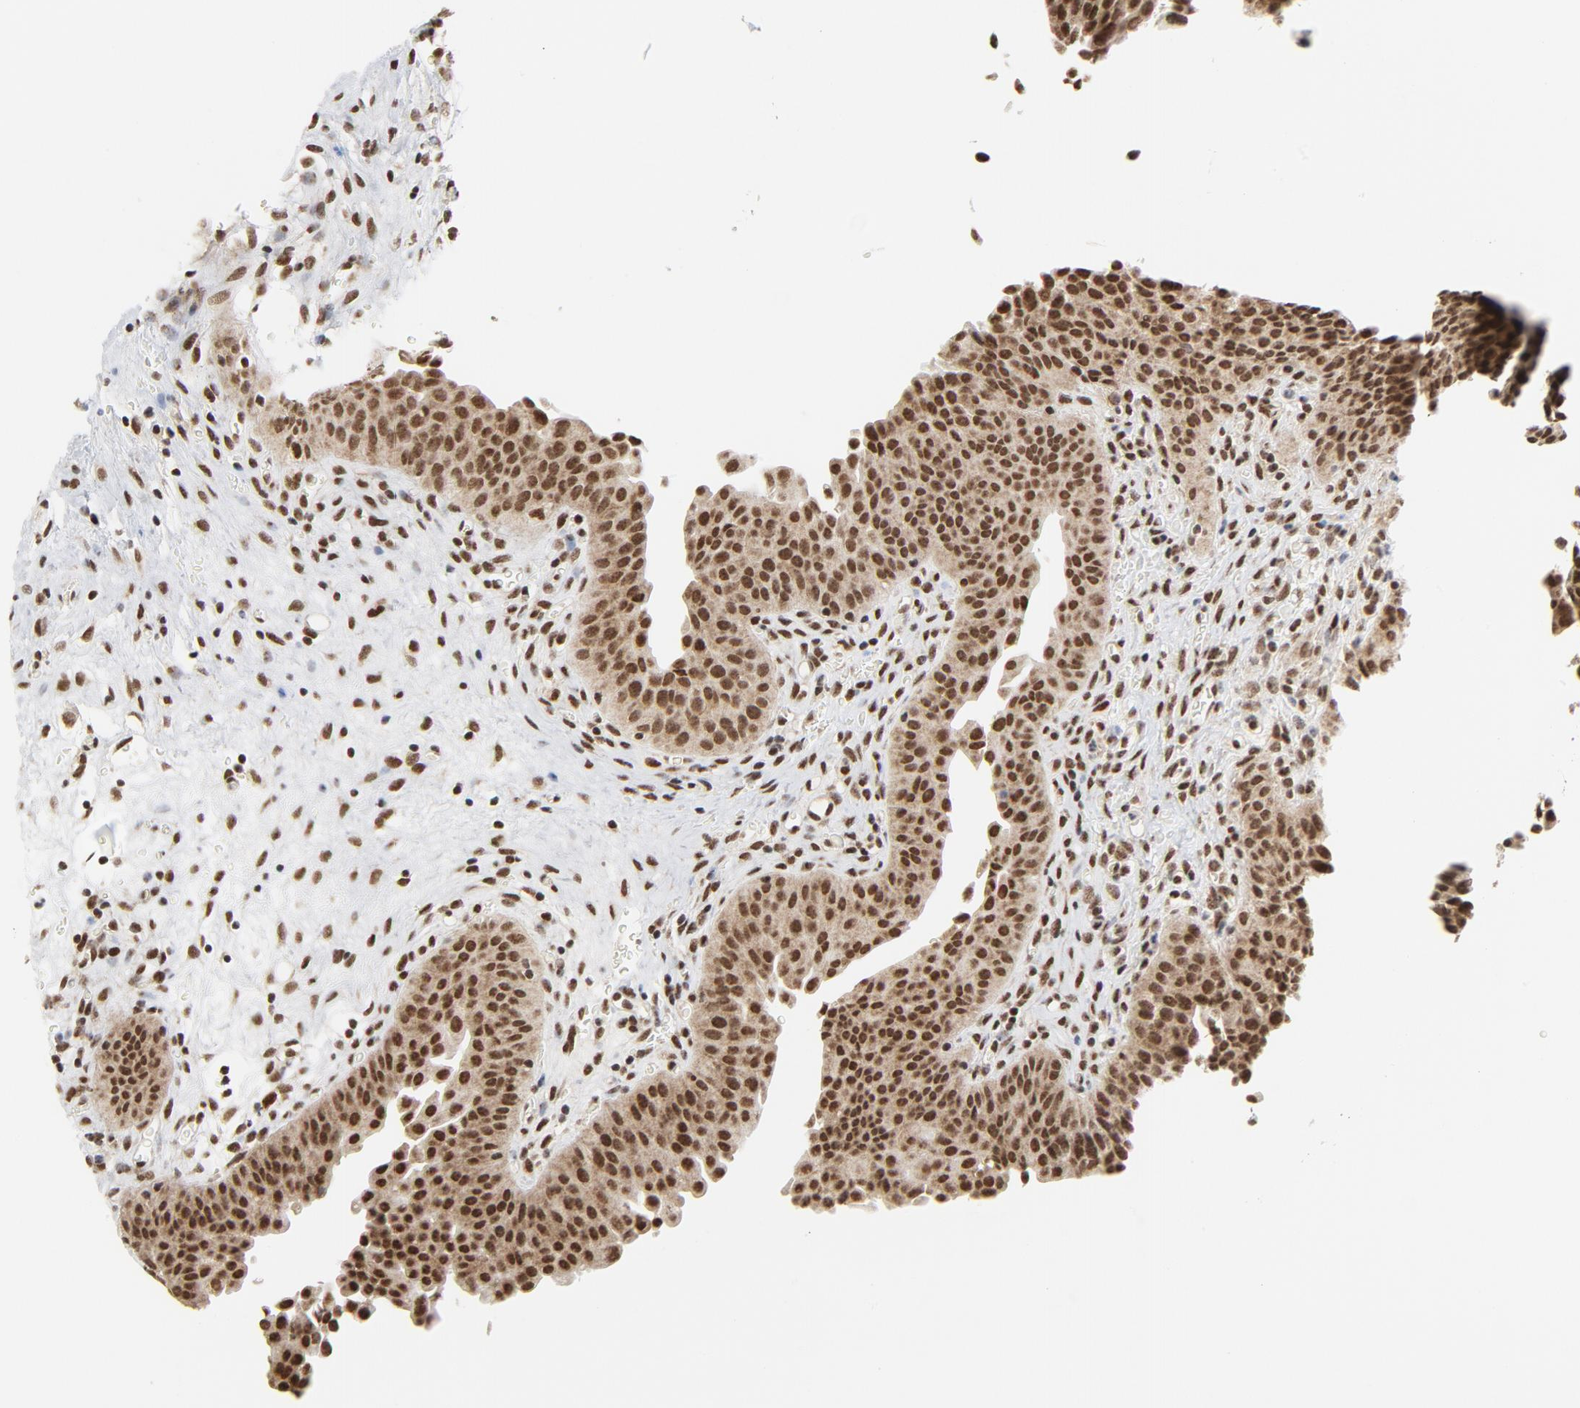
{"staining": {"intensity": "strong", "quantity": ">75%", "location": "nuclear"}, "tissue": "urinary bladder", "cell_type": "Urothelial cells", "image_type": "normal", "snomed": [{"axis": "morphology", "description": "Normal tissue, NOS"}, {"axis": "morphology", "description": "Dysplasia, NOS"}, {"axis": "topography", "description": "Urinary bladder"}], "caption": "This photomicrograph displays benign urinary bladder stained with immunohistochemistry to label a protein in brown. The nuclear of urothelial cells show strong positivity for the protein. Nuclei are counter-stained blue.", "gene": "ERCC1", "patient": {"sex": "male", "age": 35}}